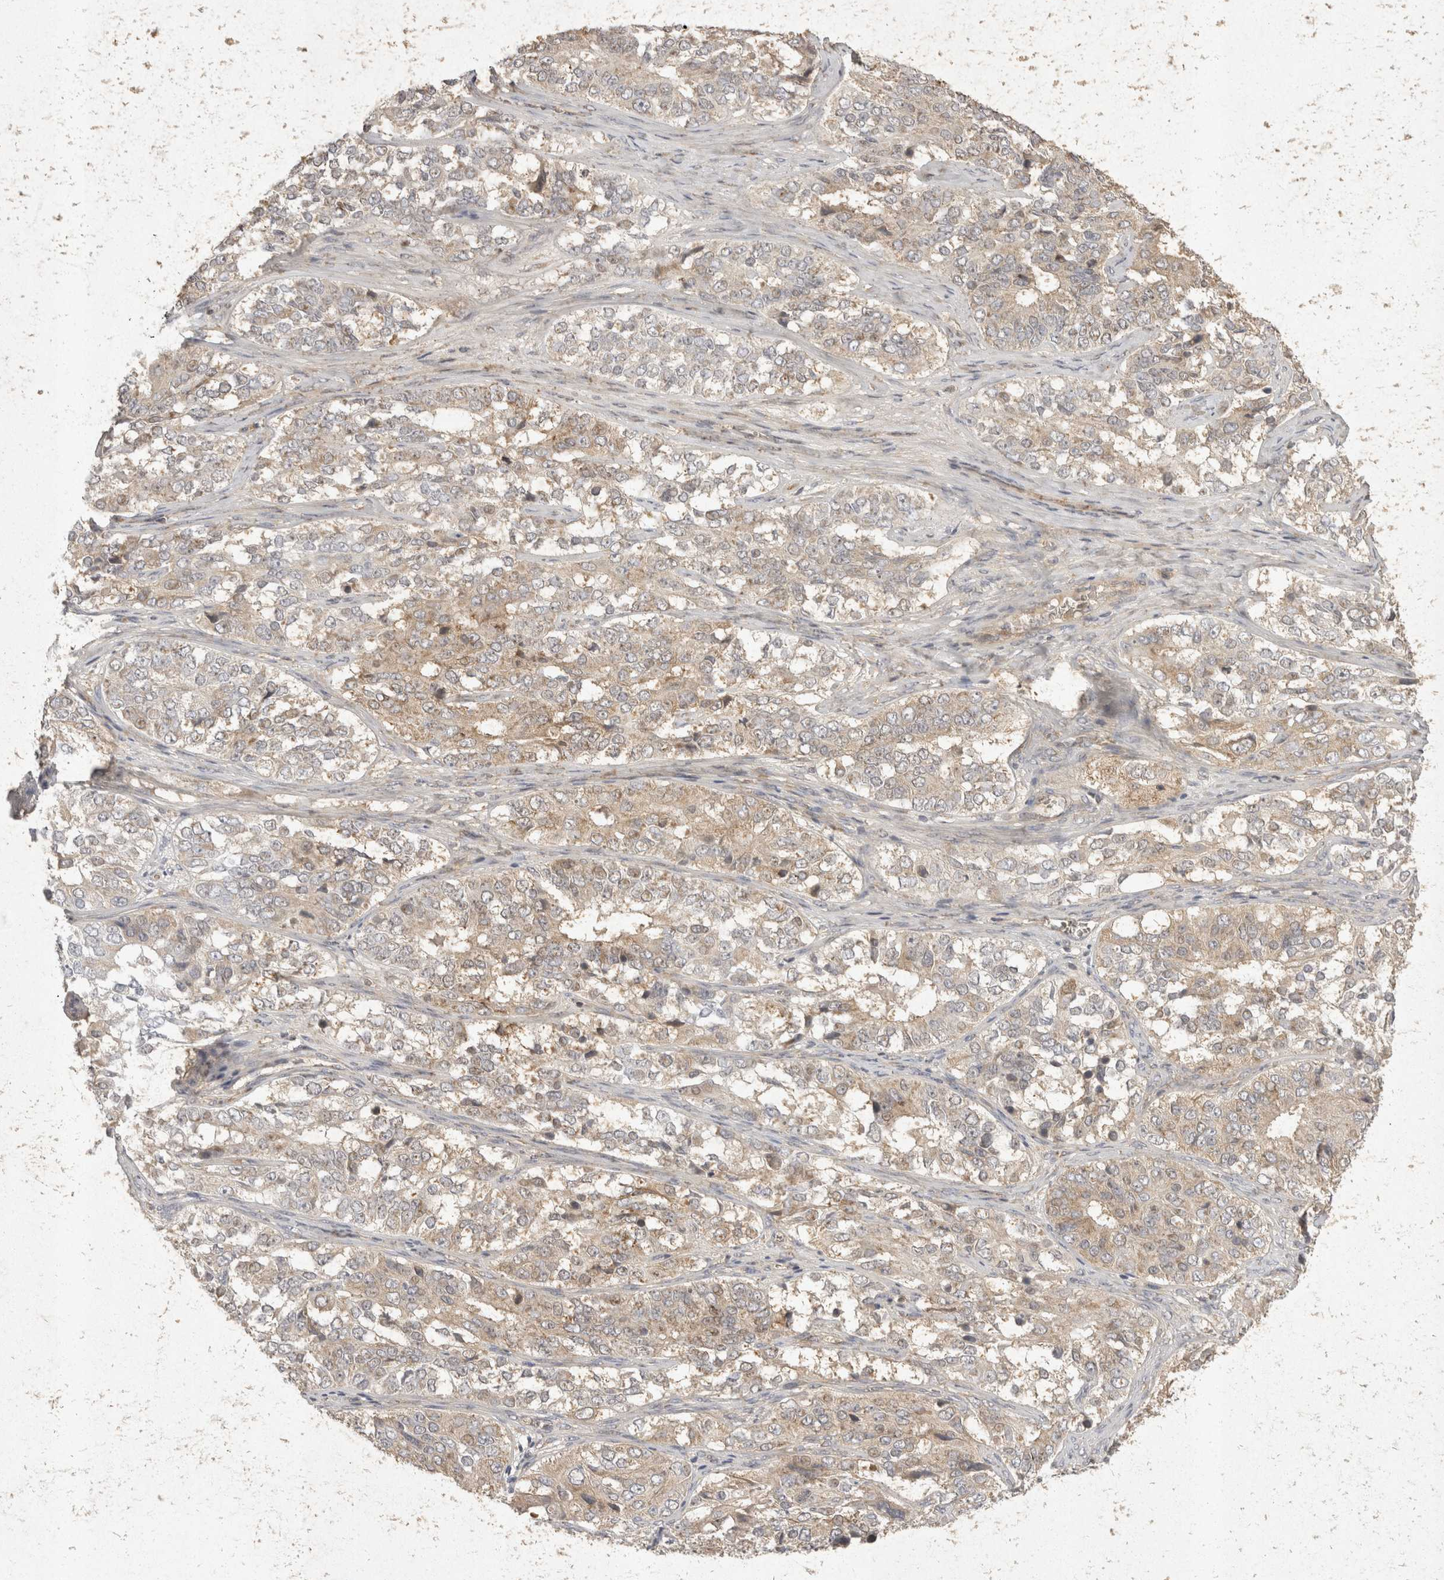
{"staining": {"intensity": "weak", "quantity": ">75%", "location": "cytoplasmic/membranous"}, "tissue": "ovarian cancer", "cell_type": "Tumor cells", "image_type": "cancer", "snomed": [{"axis": "morphology", "description": "Carcinoma, endometroid"}, {"axis": "topography", "description": "Ovary"}], "caption": "Protein expression analysis of endometroid carcinoma (ovarian) shows weak cytoplasmic/membranous positivity in approximately >75% of tumor cells. The staining was performed using DAB (3,3'-diaminobenzidine) to visualize the protein expression in brown, while the nuclei were stained in blue with hematoxylin (Magnification: 20x).", "gene": "EIF4G3", "patient": {"sex": "female", "age": 51}}